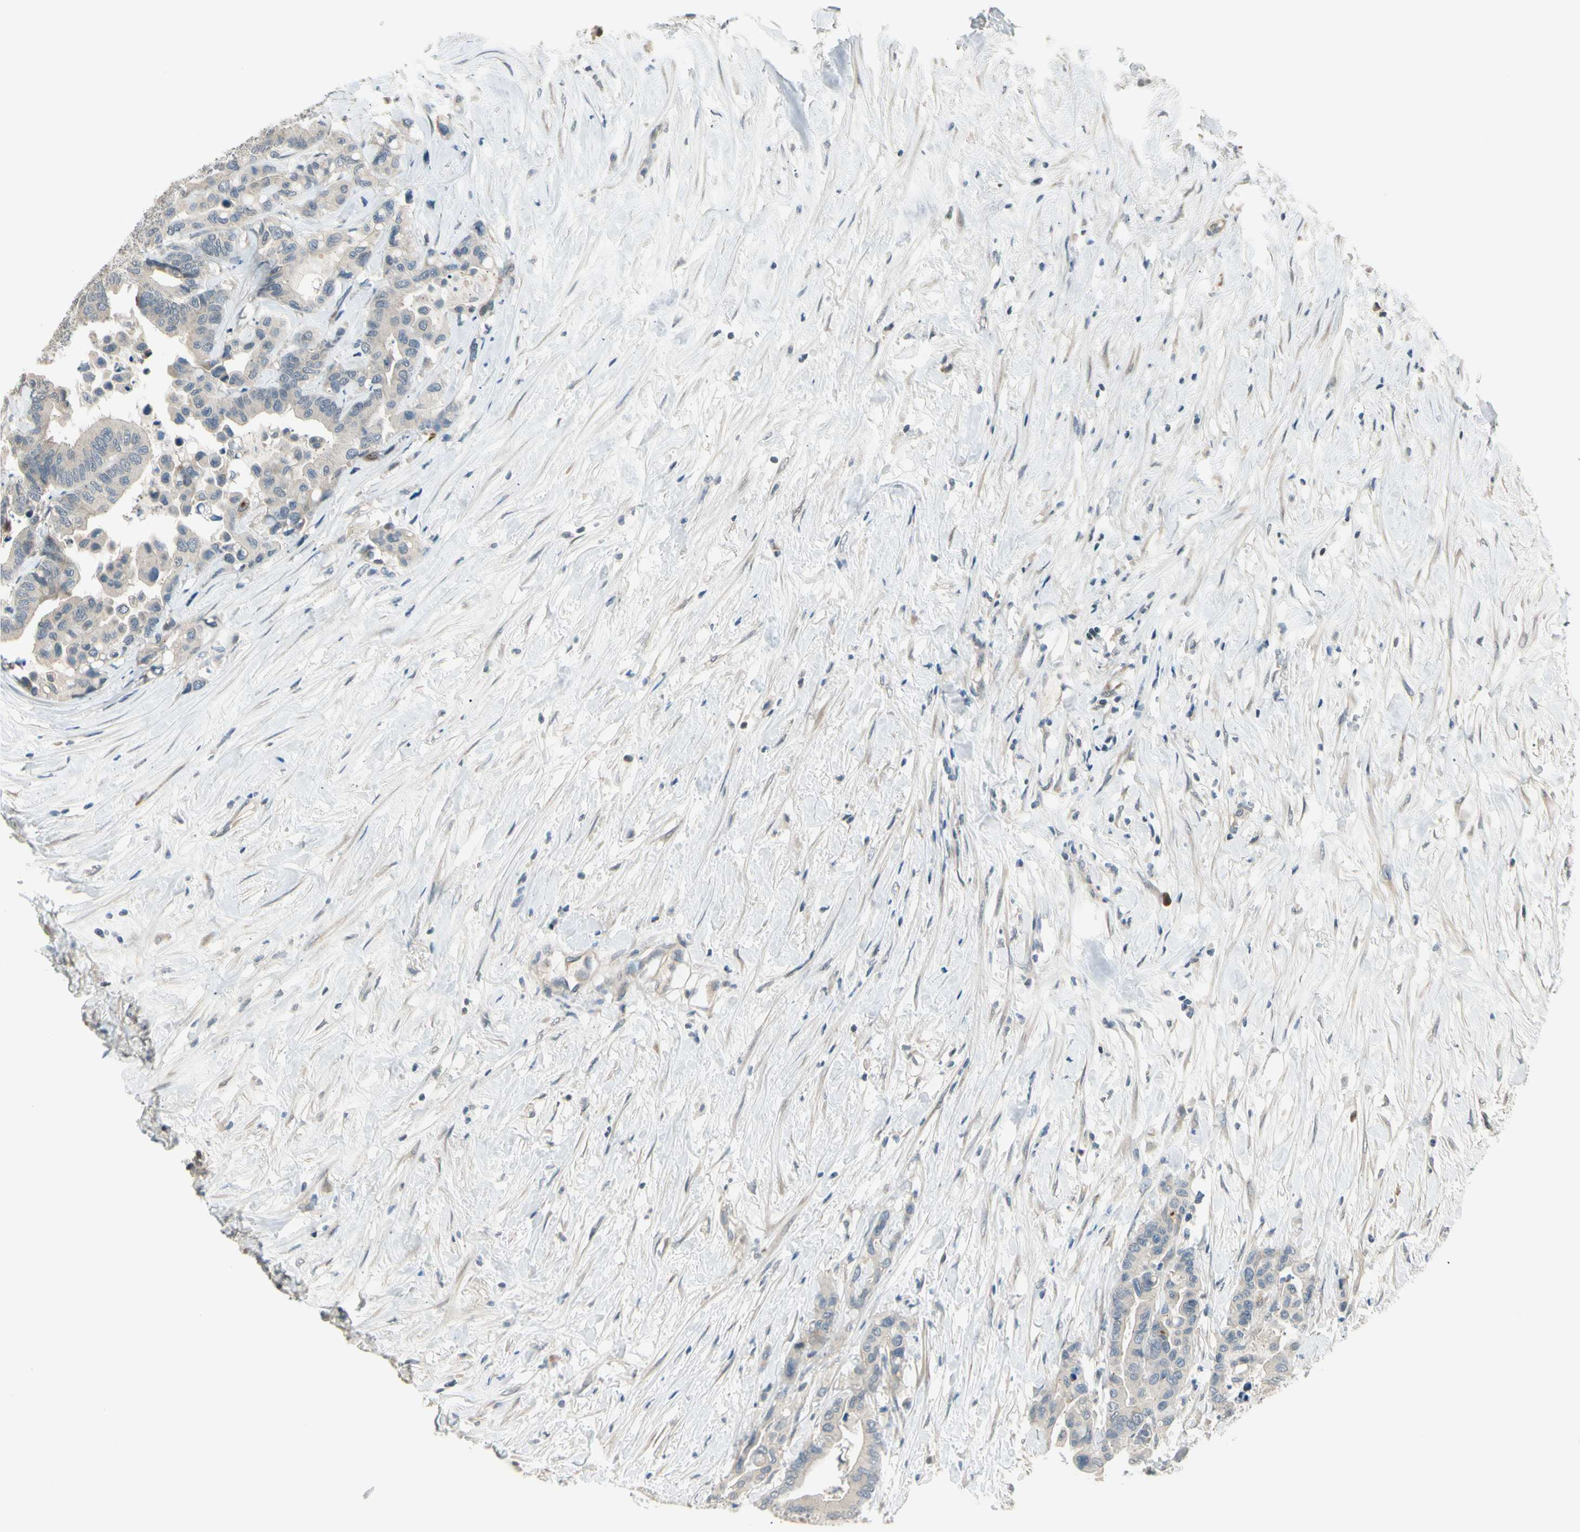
{"staining": {"intensity": "negative", "quantity": "none", "location": "none"}, "tissue": "colorectal cancer", "cell_type": "Tumor cells", "image_type": "cancer", "snomed": [{"axis": "morphology", "description": "Normal tissue, NOS"}, {"axis": "morphology", "description": "Adenocarcinoma, NOS"}, {"axis": "topography", "description": "Colon"}], "caption": "The immunohistochemistry image has no significant positivity in tumor cells of colorectal cancer (adenocarcinoma) tissue. Nuclei are stained in blue.", "gene": "PCDHB15", "patient": {"sex": "male", "age": 82}}